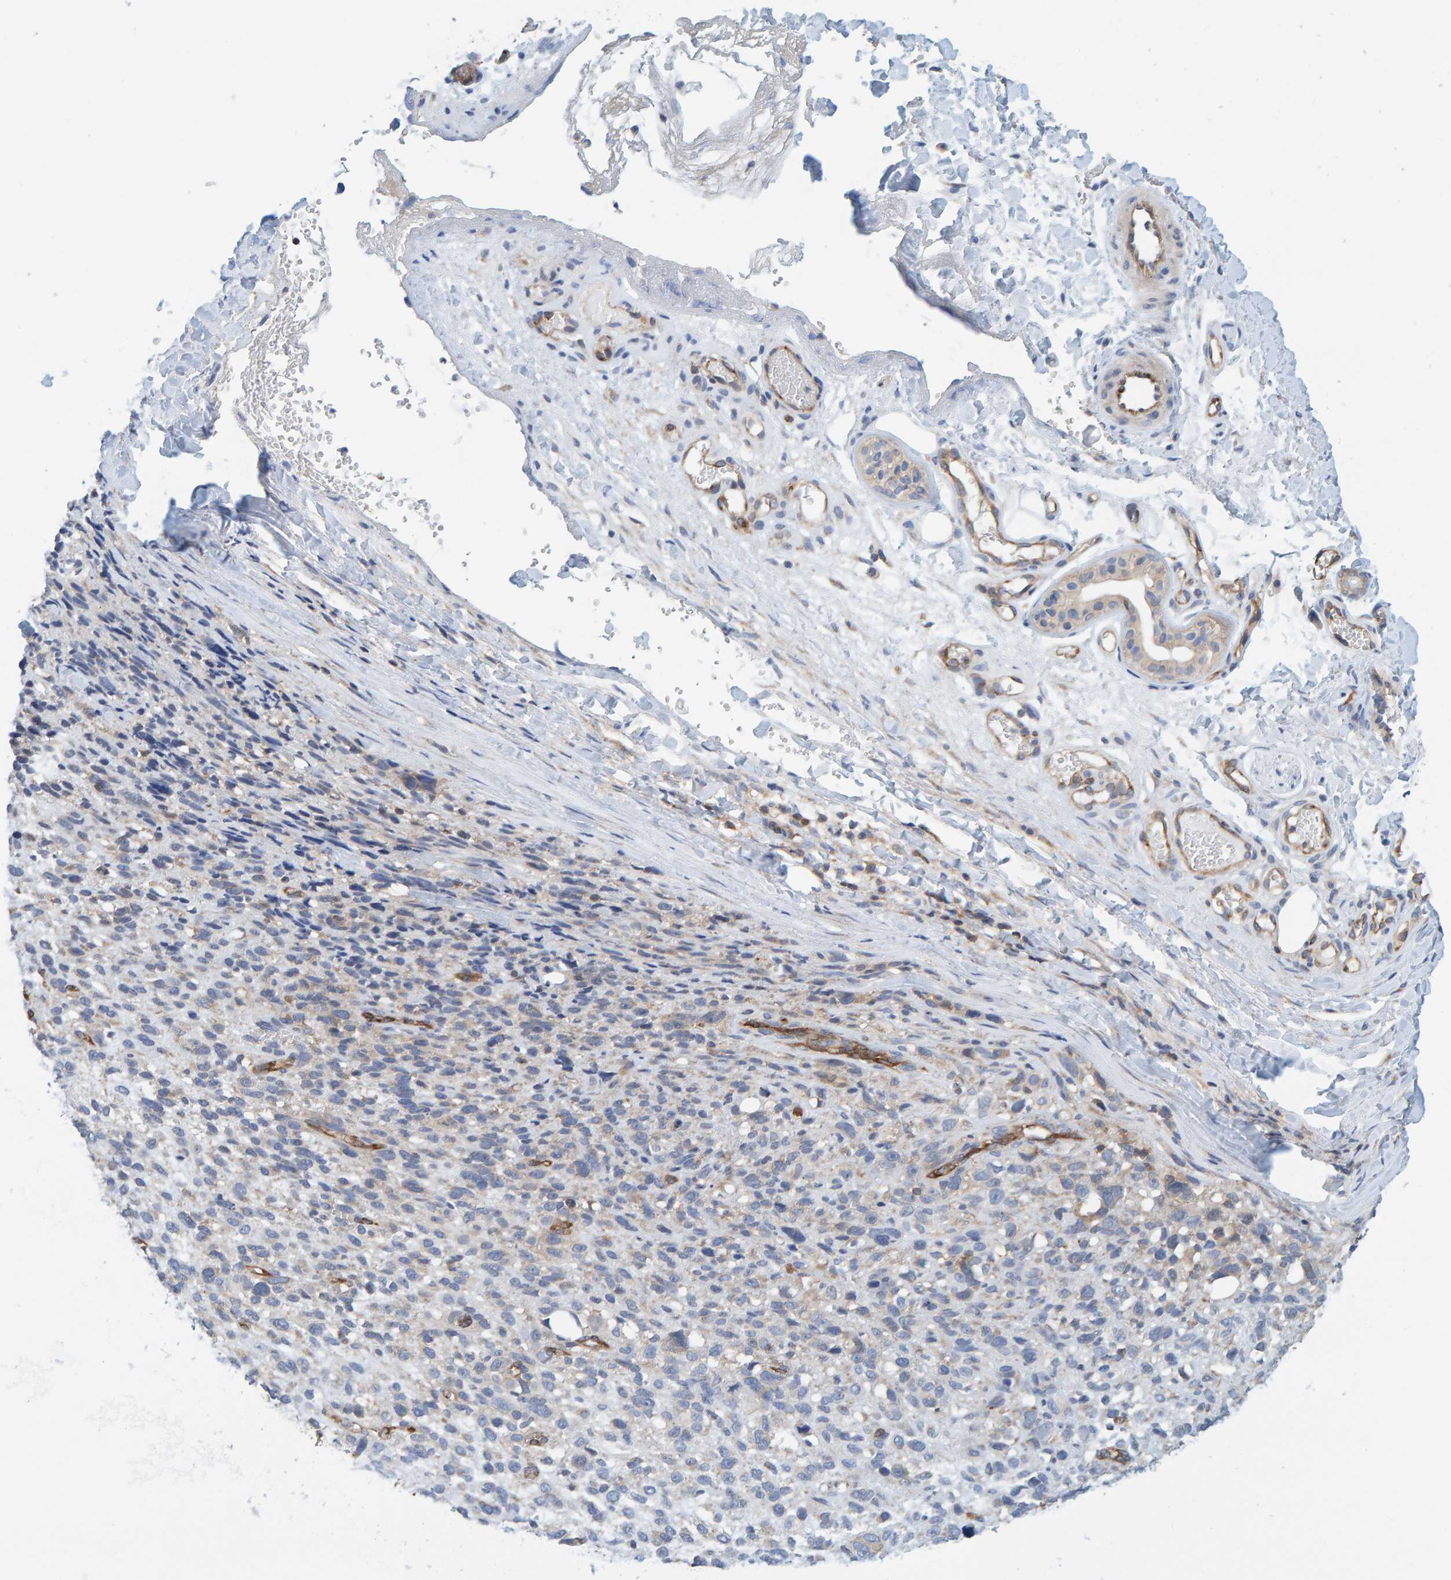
{"staining": {"intensity": "negative", "quantity": "none", "location": "none"}, "tissue": "melanoma", "cell_type": "Tumor cells", "image_type": "cancer", "snomed": [{"axis": "morphology", "description": "Malignant melanoma, NOS"}, {"axis": "topography", "description": "Skin"}], "caption": "Protein analysis of melanoma reveals no significant staining in tumor cells.", "gene": "PRKD2", "patient": {"sex": "female", "age": 55}}